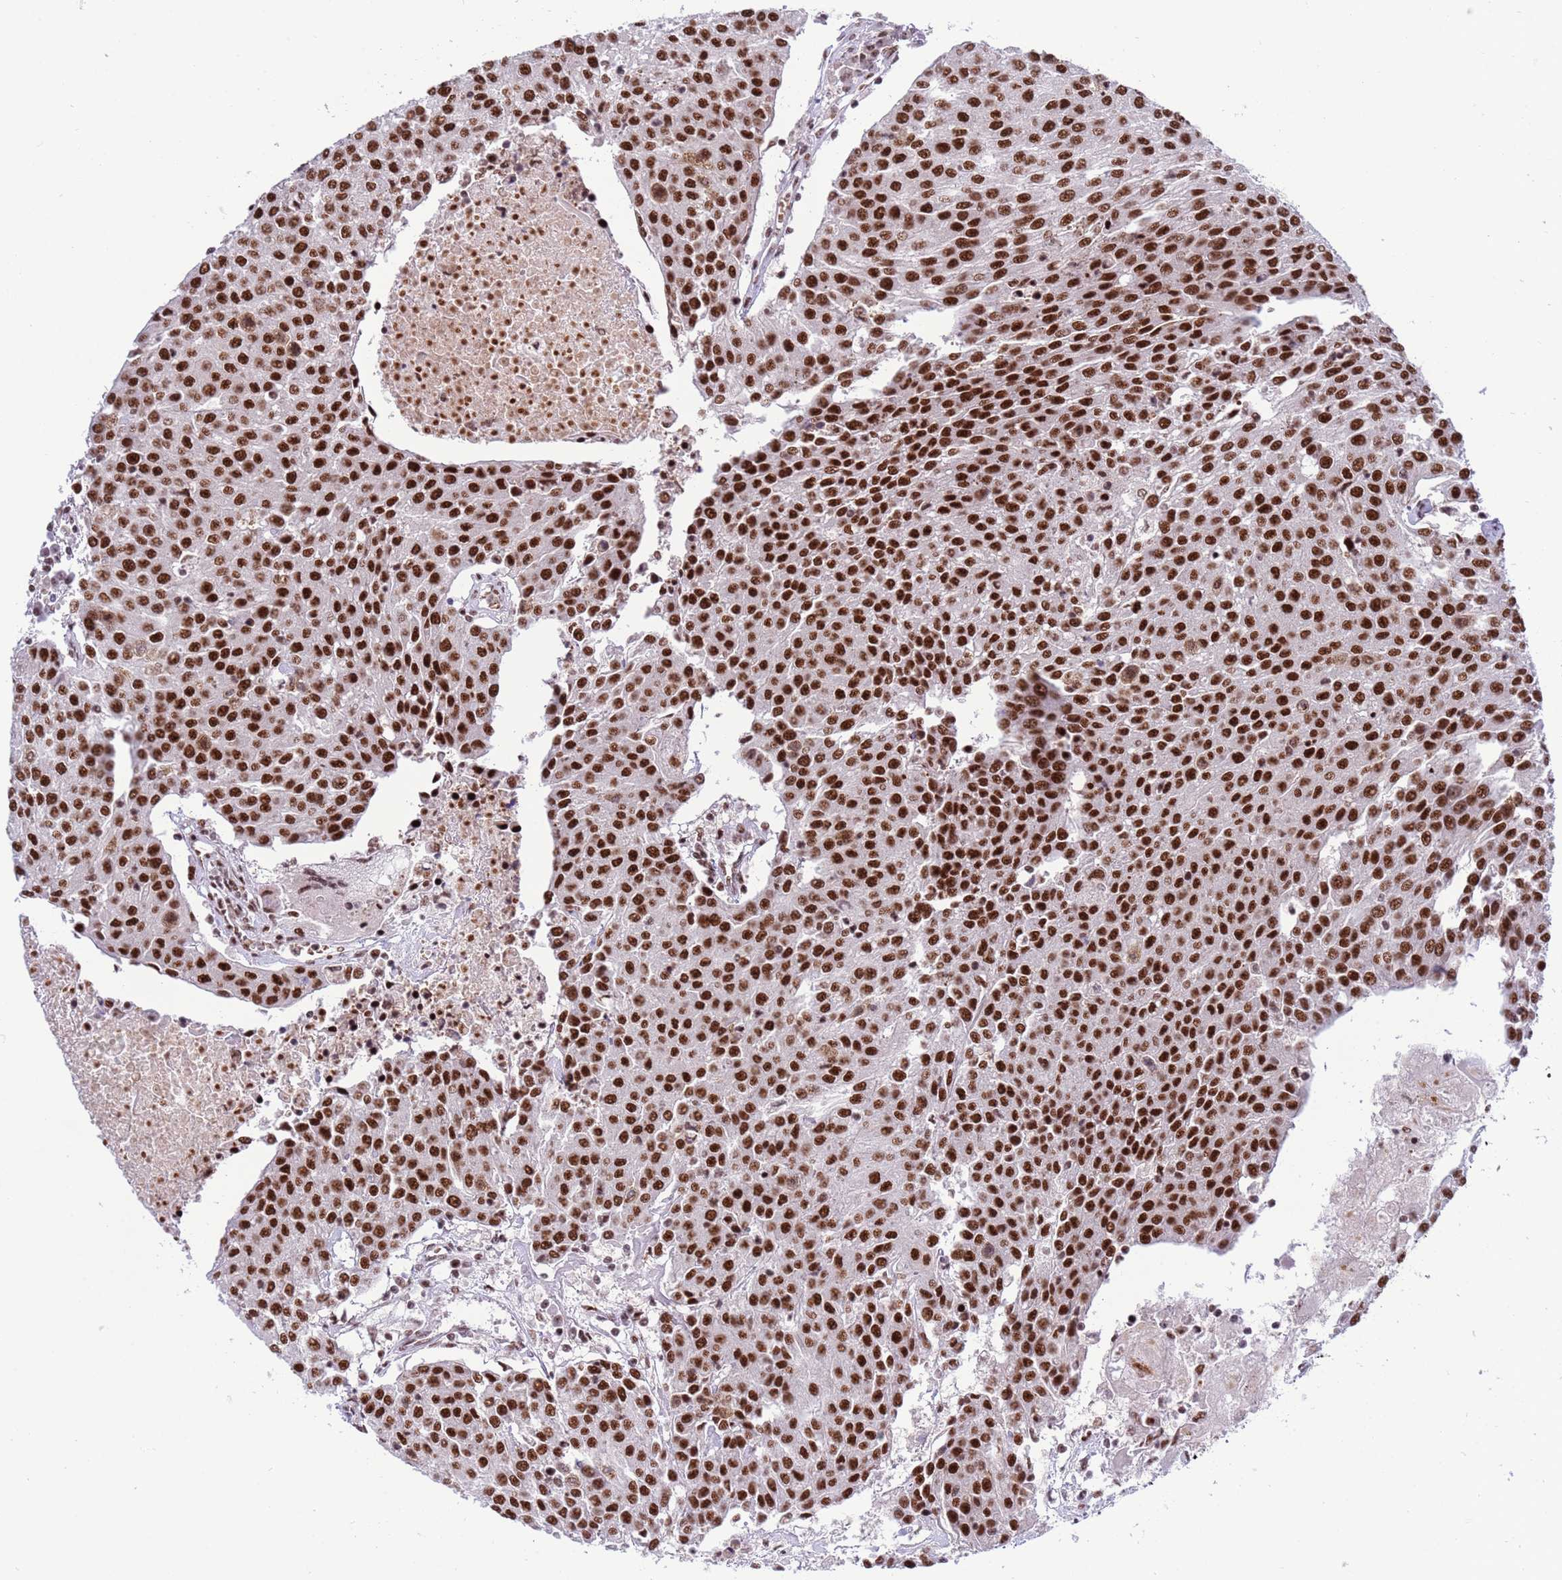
{"staining": {"intensity": "strong", "quantity": ">75%", "location": "nuclear"}, "tissue": "urothelial cancer", "cell_type": "Tumor cells", "image_type": "cancer", "snomed": [{"axis": "morphology", "description": "Urothelial carcinoma, High grade"}, {"axis": "topography", "description": "Urinary bladder"}], "caption": "The image demonstrates staining of urothelial cancer, revealing strong nuclear protein staining (brown color) within tumor cells.", "gene": "THOC2", "patient": {"sex": "female", "age": 85}}